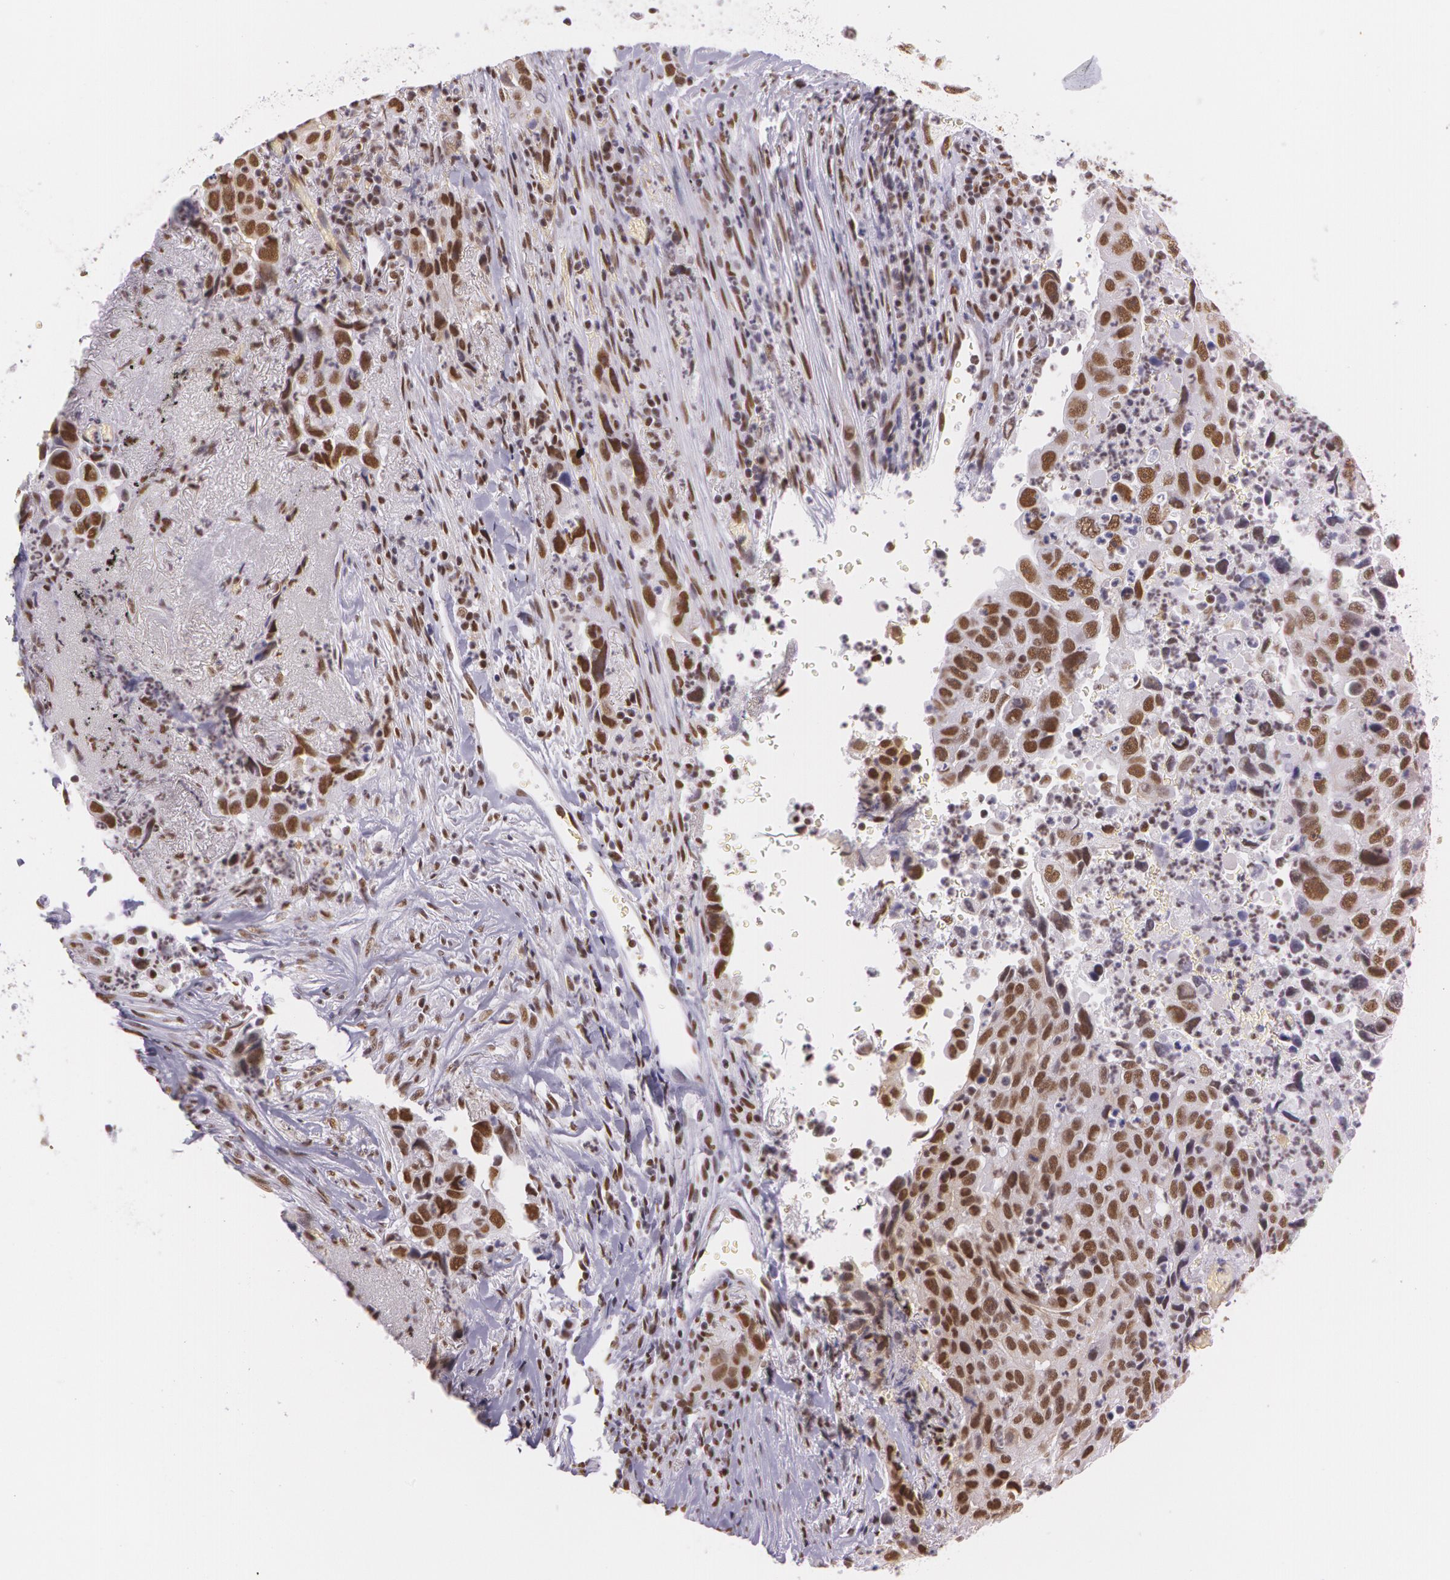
{"staining": {"intensity": "strong", "quantity": ">75%", "location": "nuclear"}, "tissue": "lung cancer", "cell_type": "Tumor cells", "image_type": "cancer", "snomed": [{"axis": "morphology", "description": "Squamous cell carcinoma, NOS"}, {"axis": "topography", "description": "Lung"}], "caption": "Lung cancer tissue shows strong nuclear staining in approximately >75% of tumor cells, visualized by immunohistochemistry.", "gene": "NBN", "patient": {"sex": "male", "age": 64}}